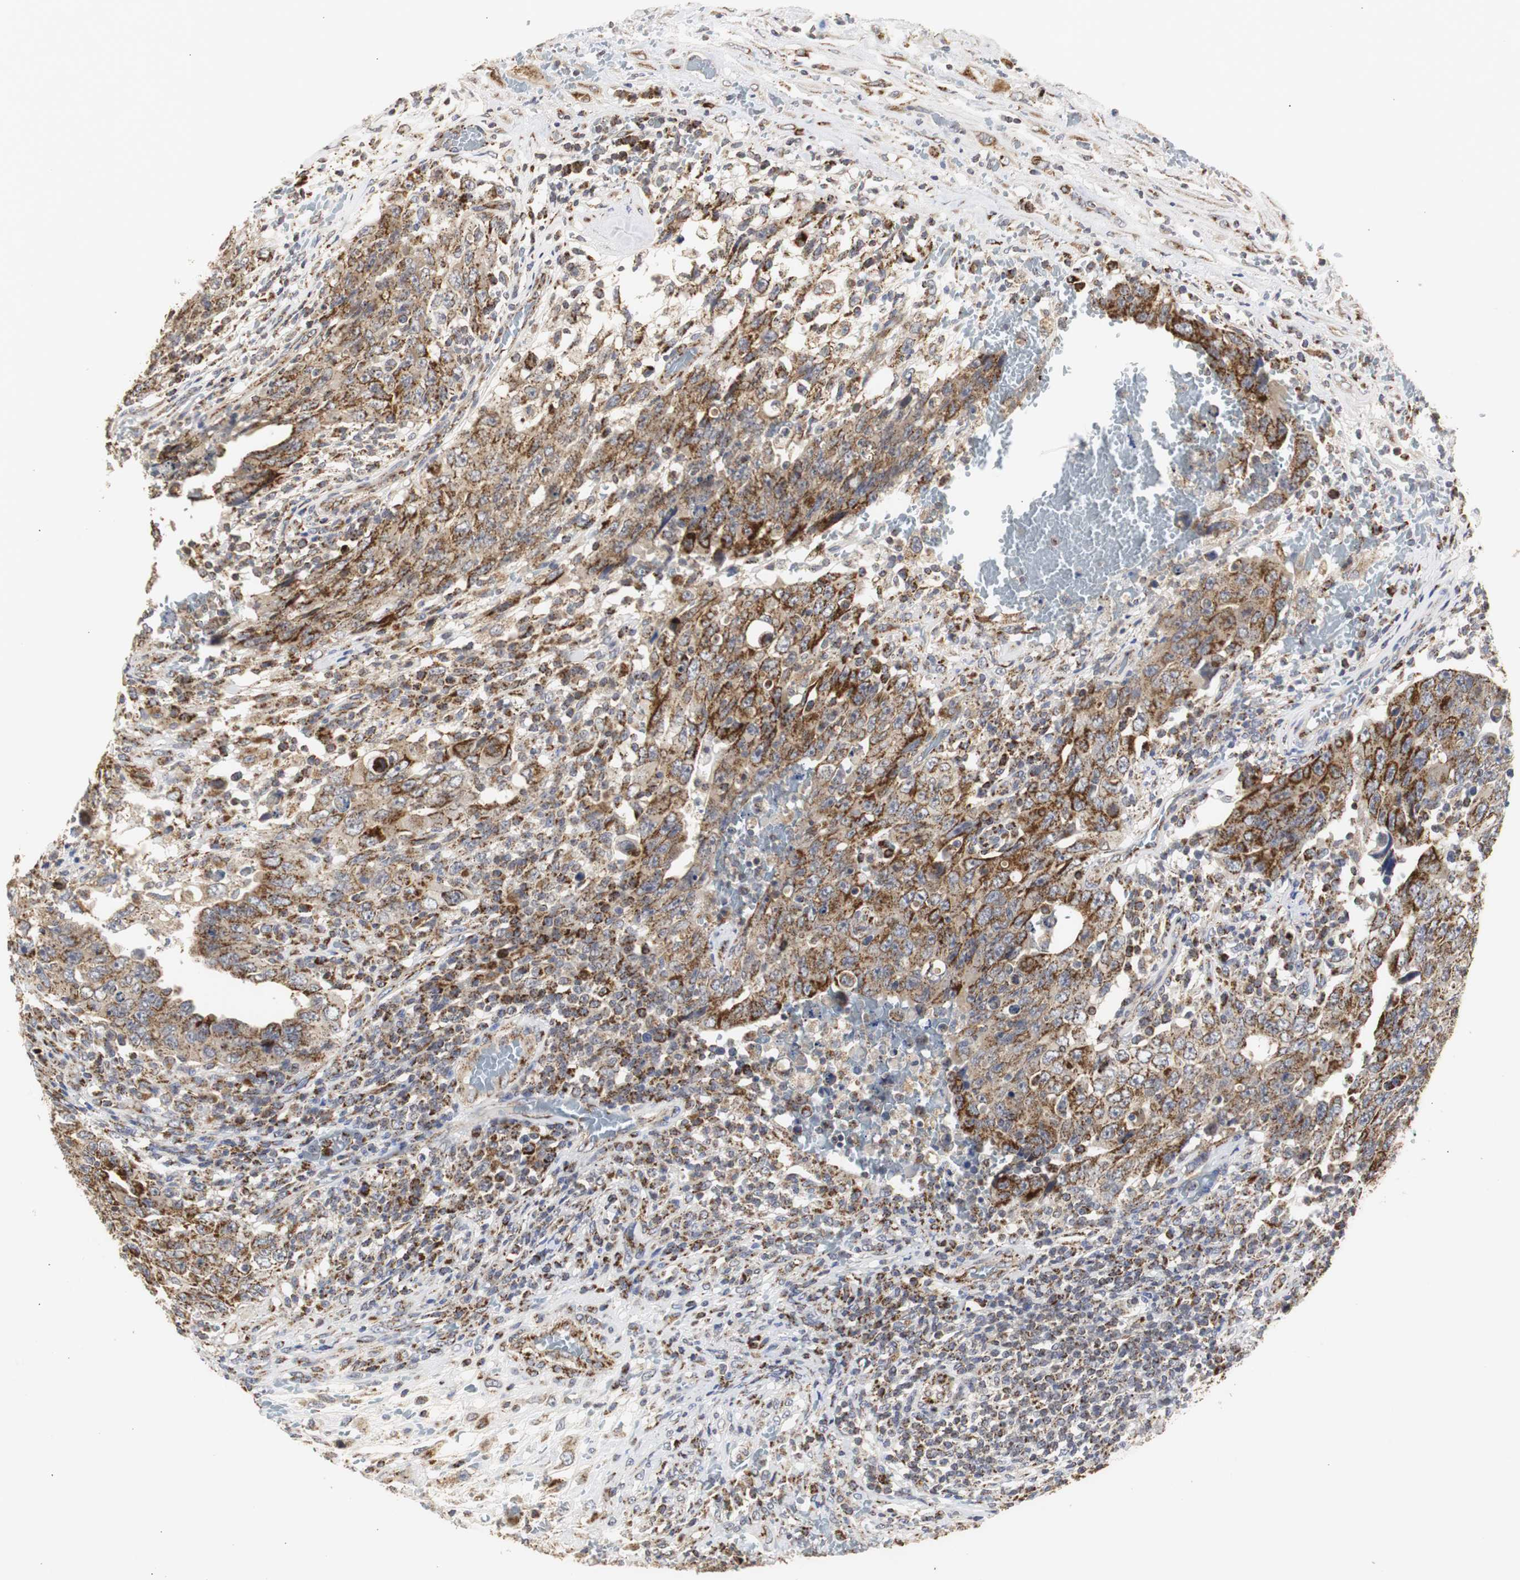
{"staining": {"intensity": "strong", "quantity": "25%-75%", "location": "cytoplasmic/membranous"}, "tissue": "testis cancer", "cell_type": "Tumor cells", "image_type": "cancer", "snomed": [{"axis": "morphology", "description": "Carcinoma, Embryonal, NOS"}, {"axis": "topography", "description": "Testis"}], "caption": "Human testis cancer (embryonal carcinoma) stained with a protein marker demonstrates strong staining in tumor cells.", "gene": "HSD17B10", "patient": {"sex": "male", "age": 26}}